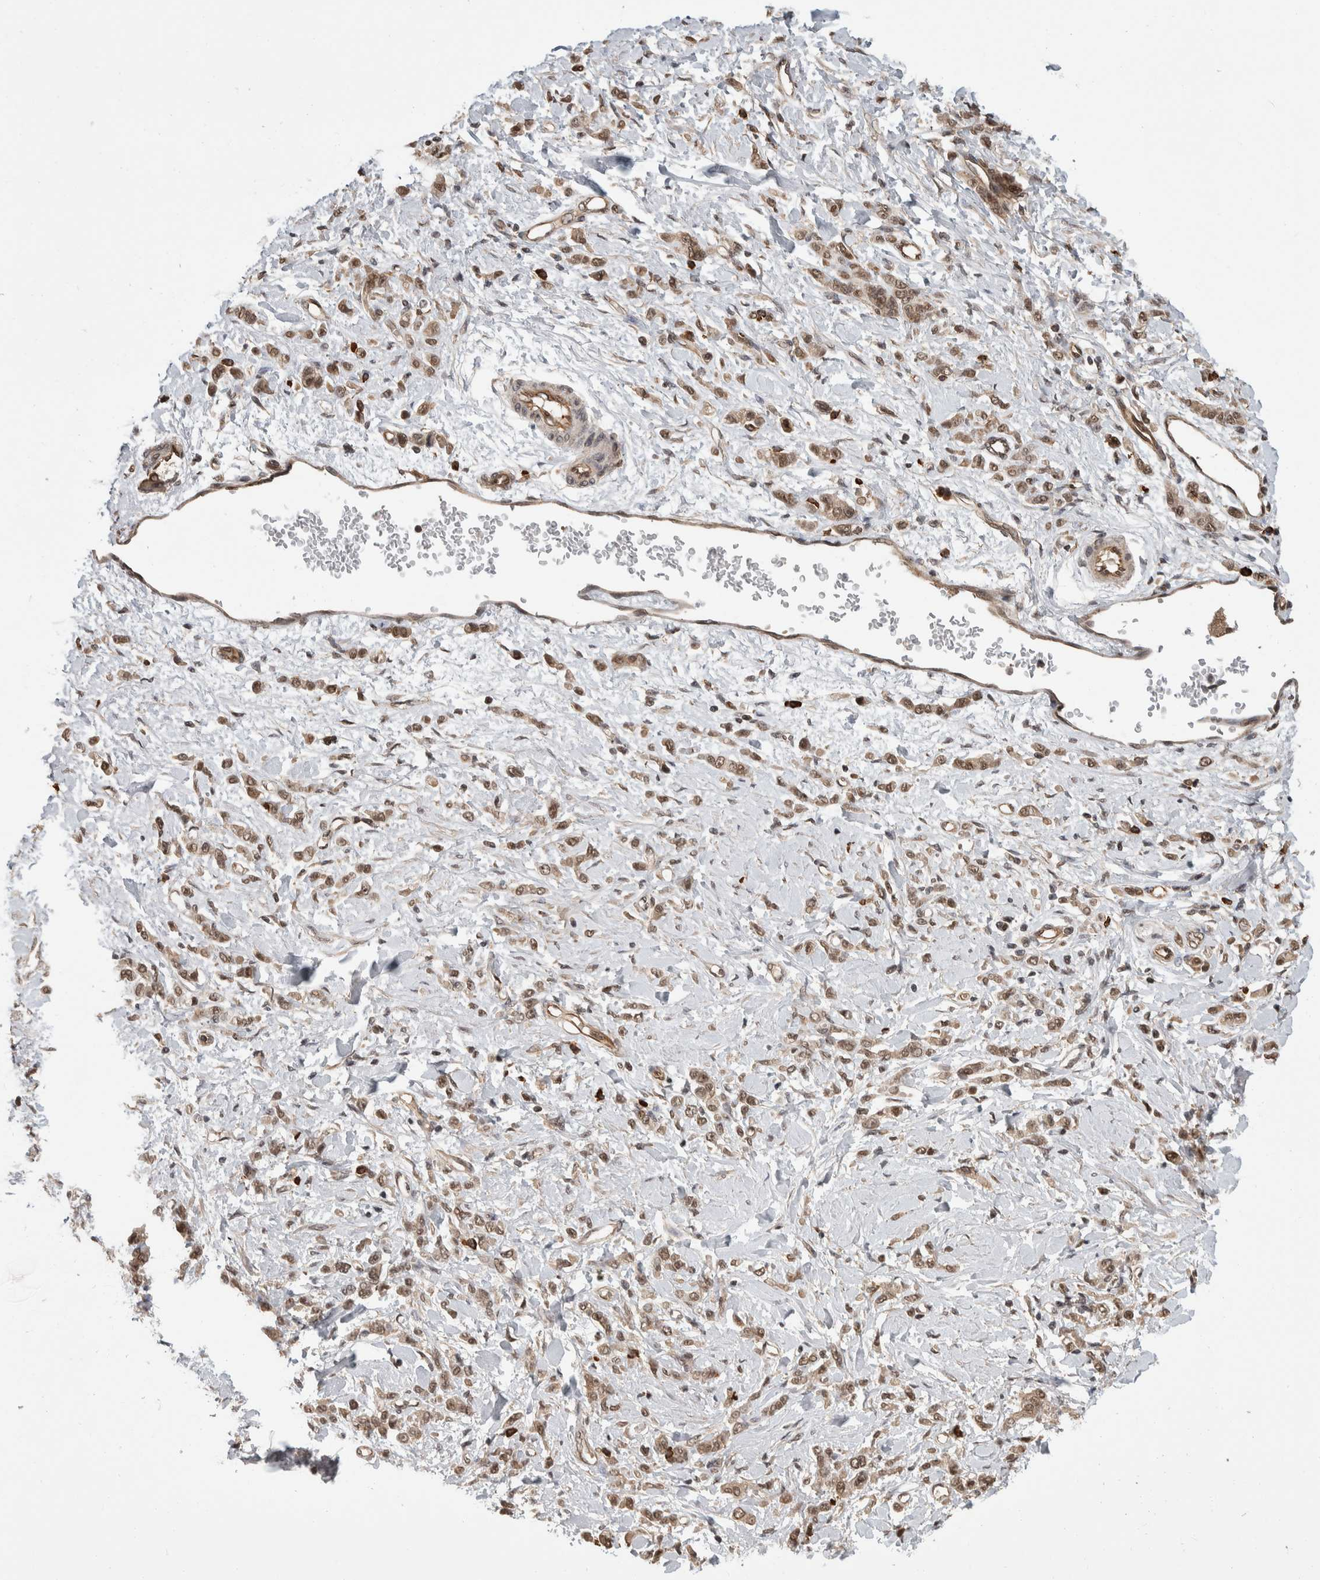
{"staining": {"intensity": "moderate", "quantity": "25%-75%", "location": "cytoplasmic/membranous,nuclear"}, "tissue": "stomach cancer", "cell_type": "Tumor cells", "image_type": "cancer", "snomed": [{"axis": "morphology", "description": "Normal tissue, NOS"}, {"axis": "morphology", "description": "Adenocarcinoma, NOS"}, {"axis": "topography", "description": "Stomach"}], "caption": "Human stomach cancer (adenocarcinoma) stained with a protein marker displays moderate staining in tumor cells.", "gene": "ZNF592", "patient": {"sex": "male", "age": 82}}